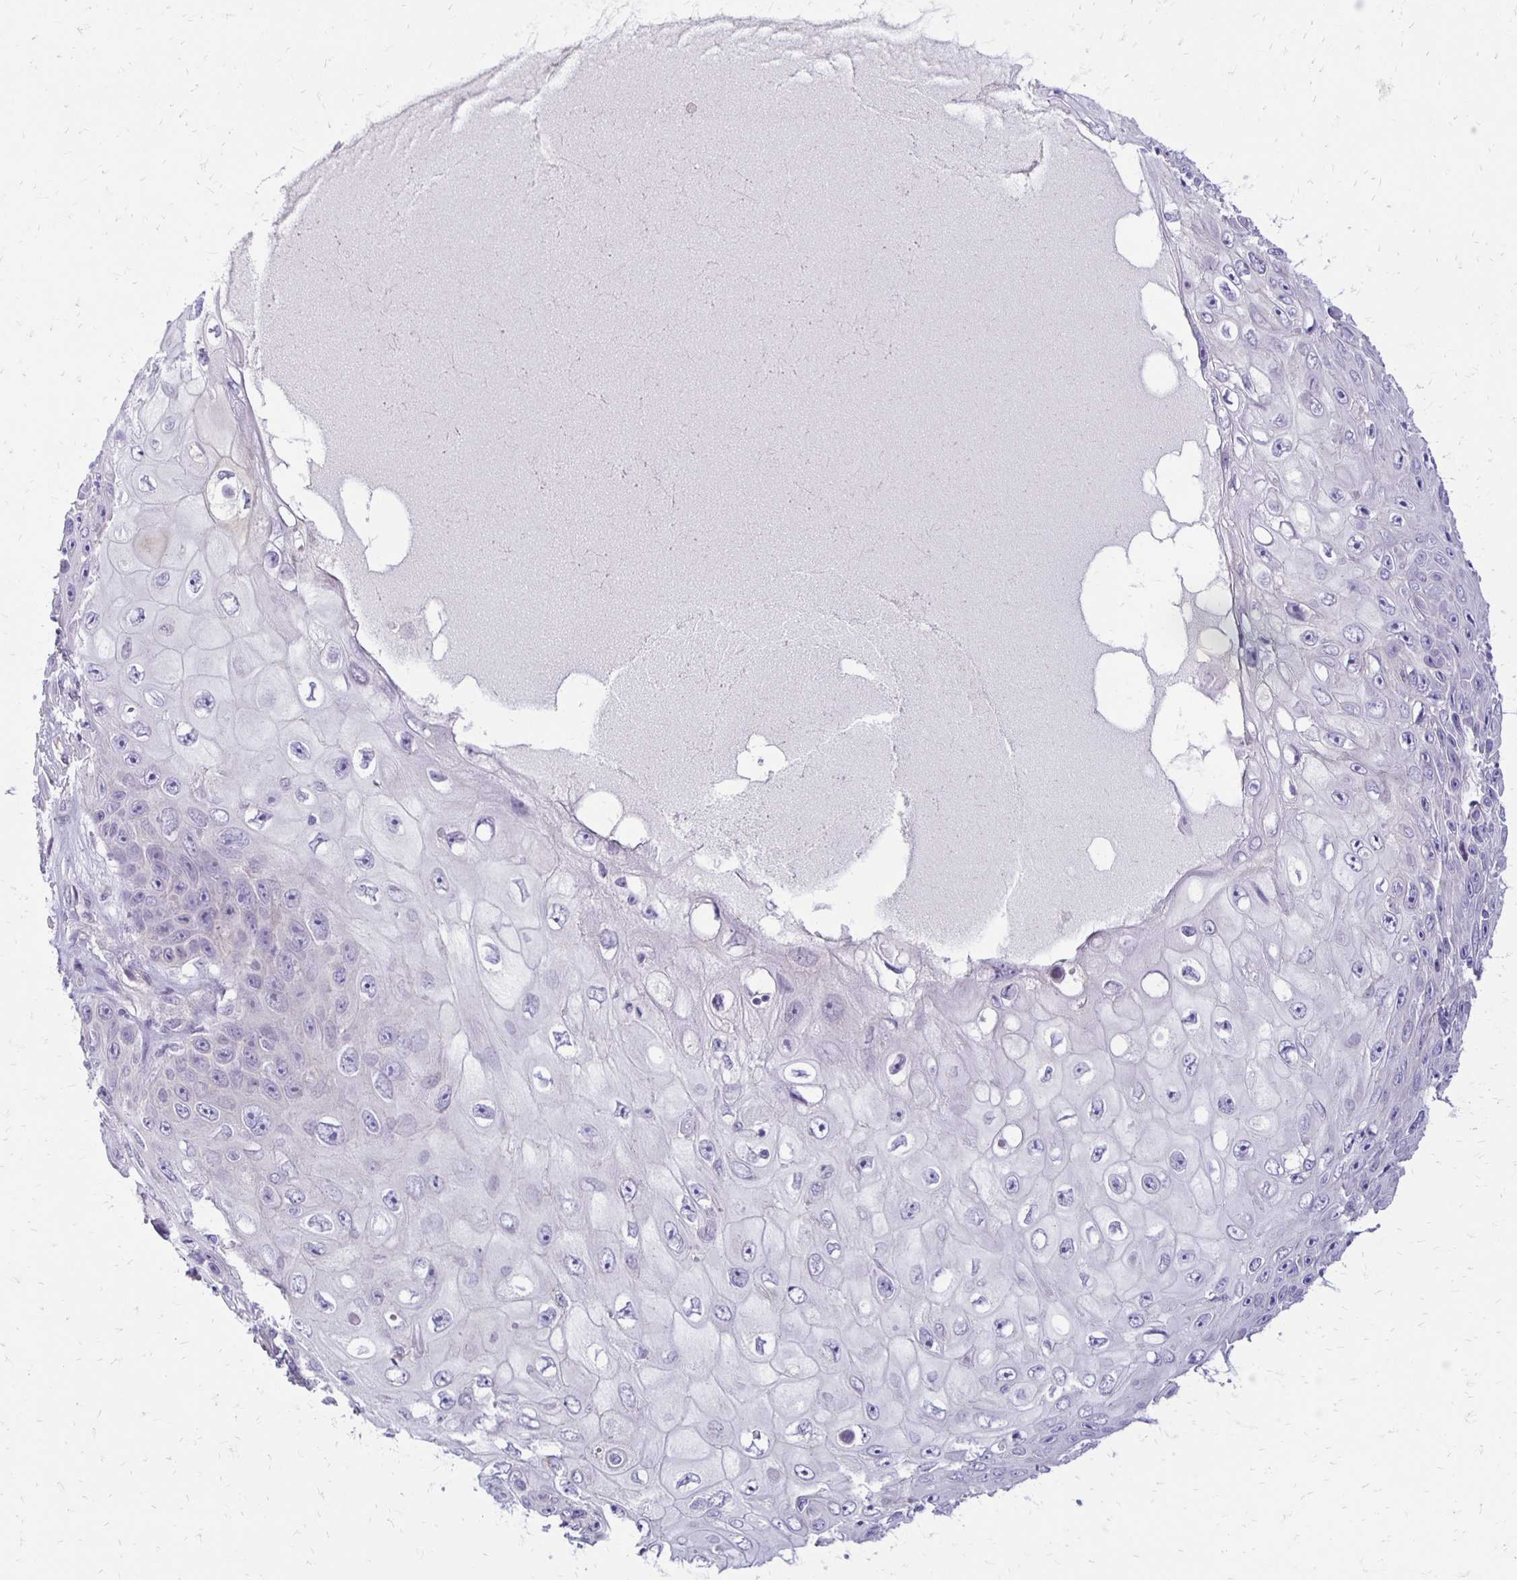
{"staining": {"intensity": "negative", "quantity": "none", "location": "none"}, "tissue": "skin cancer", "cell_type": "Tumor cells", "image_type": "cancer", "snomed": [{"axis": "morphology", "description": "Squamous cell carcinoma, NOS"}, {"axis": "topography", "description": "Skin"}], "caption": "A histopathology image of human skin cancer (squamous cell carcinoma) is negative for staining in tumor cells.", "gene": "KATNBL1", "patient": {"sex": "male", "age": 82}}